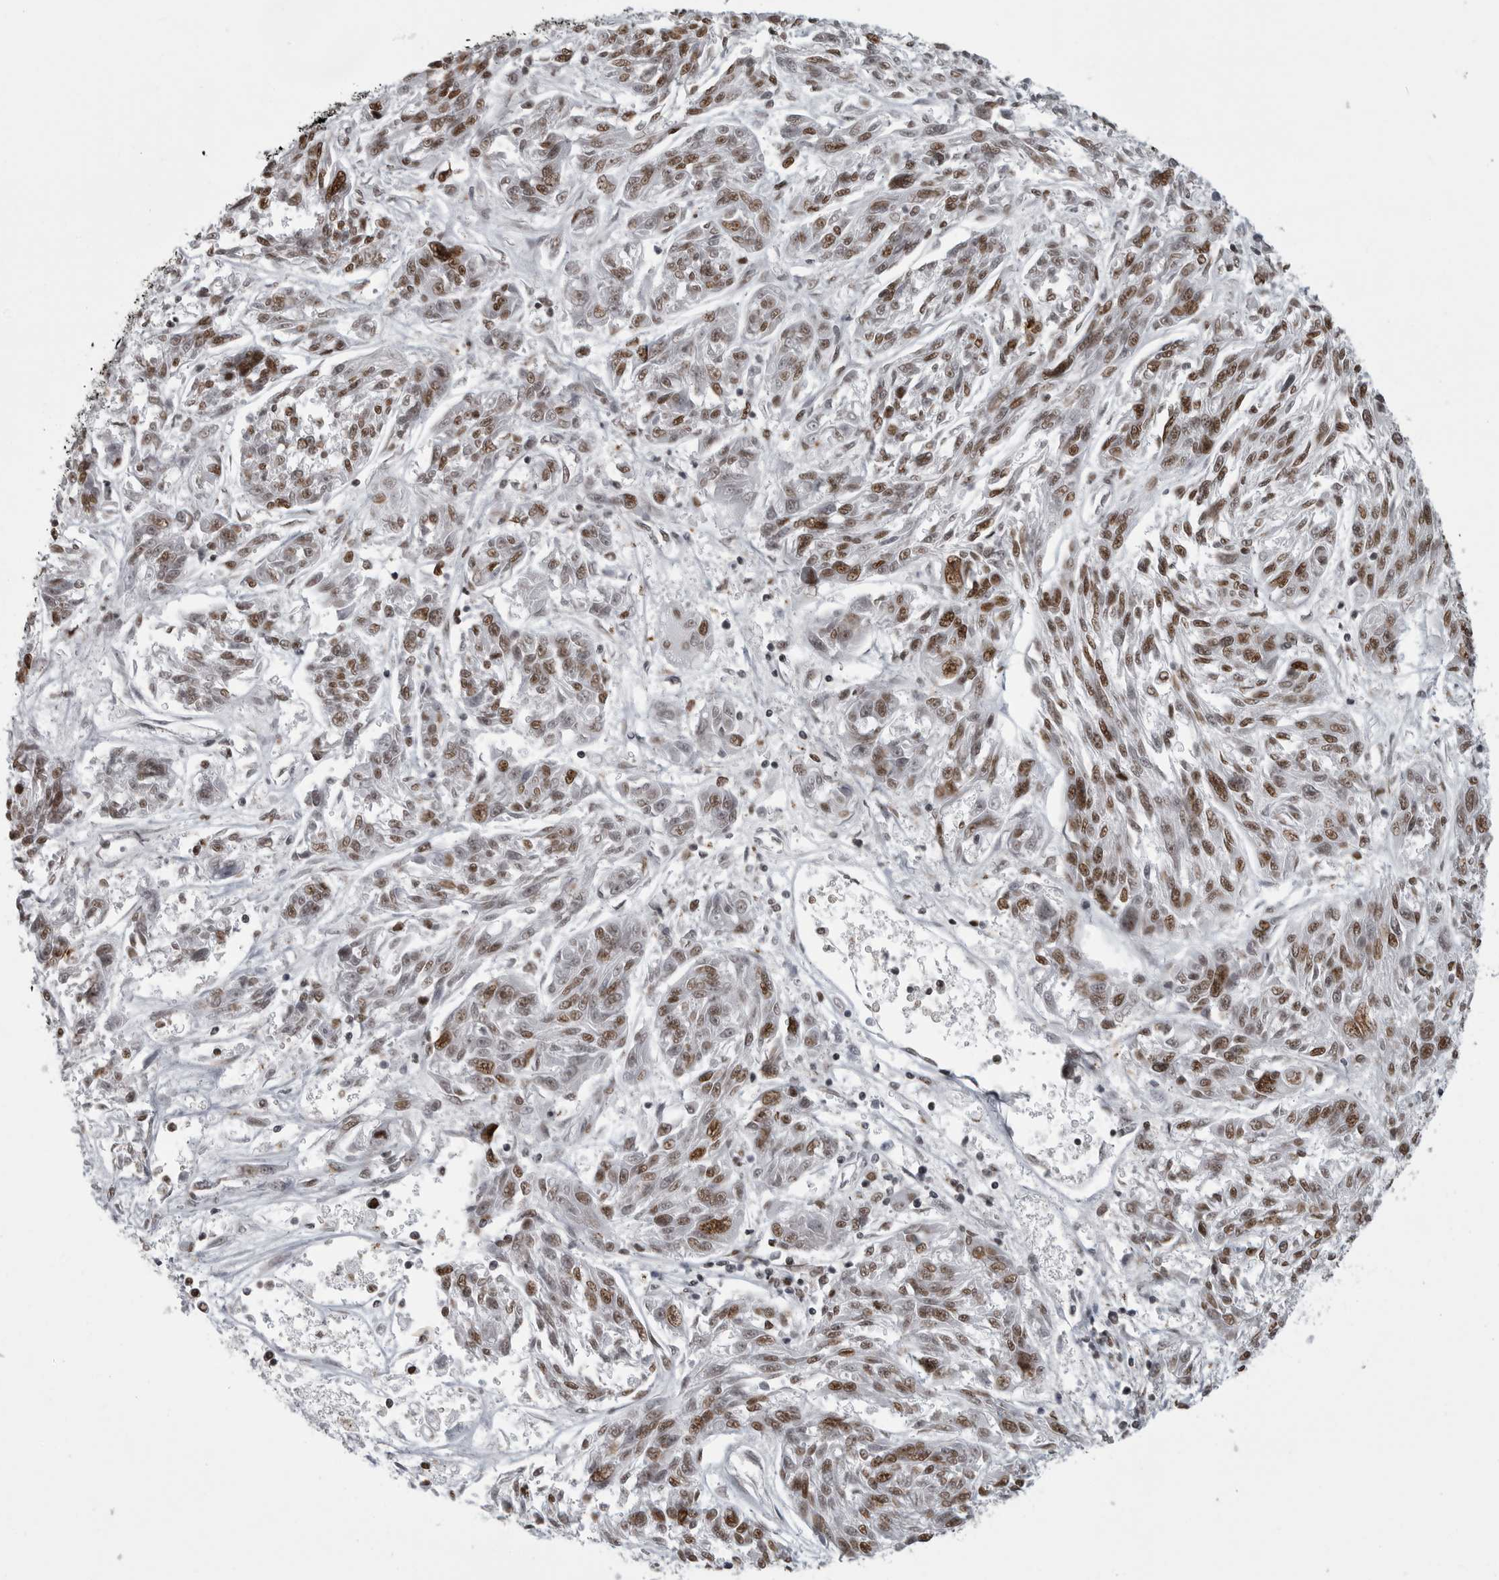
{"staining": {"intensity": "moderate", "quantity": ">75%", "location": "nuclear"}, "tissue": "melanoma", "cell_type": "Tumor cells", "image_type": "cancer", "snomed": [{"axis": "morphology", "description": "Malignant melanoma, NOS"}, {"axis": "topography", "description": "Skin"}], "caption": "This histopathology image exhibits immunohistochemistry staining of human melanoma, with medium moderate nuclear positivity in about >75% of tumor cells.", "gene": "YAF2", "patient": {"sex": "male", "age": 53}}